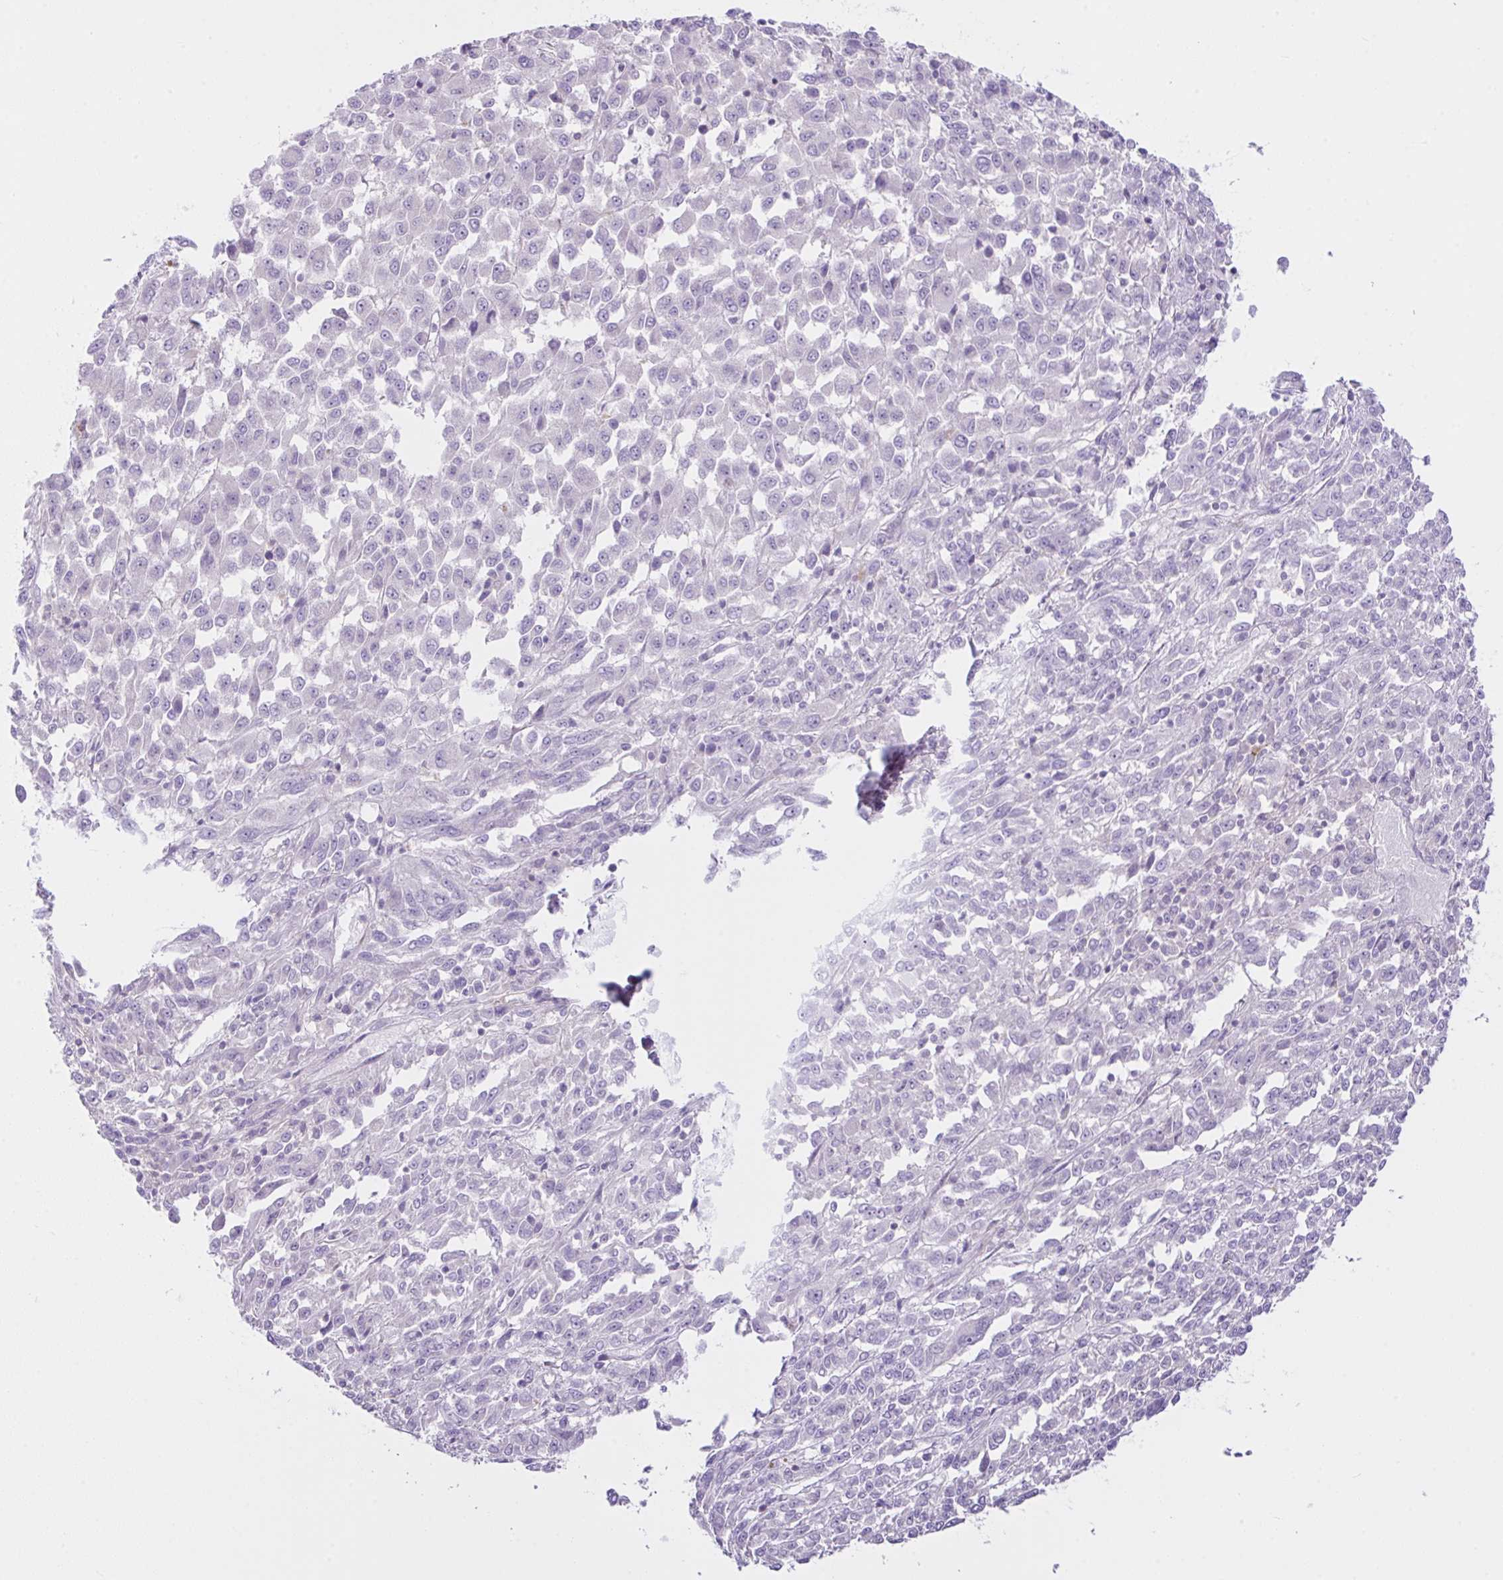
{"staining": {"intensity": "negative", "quantity": "none", "location": "none"}, "tissue": "melanoma", "cell_type": "Tumor cells", "image_type": "cancer", "snomed": [{"axis": "morphology", "description": "Malignant melanoma, Metastatic site"}, {"axis": "topography", "description": "Lung"}], "caption": "Melanoma stained for a protein using IHC reveals no staining tumor cells.", "gene": "D2HGDH", "patient": {"sex": "male", "age": 64}}